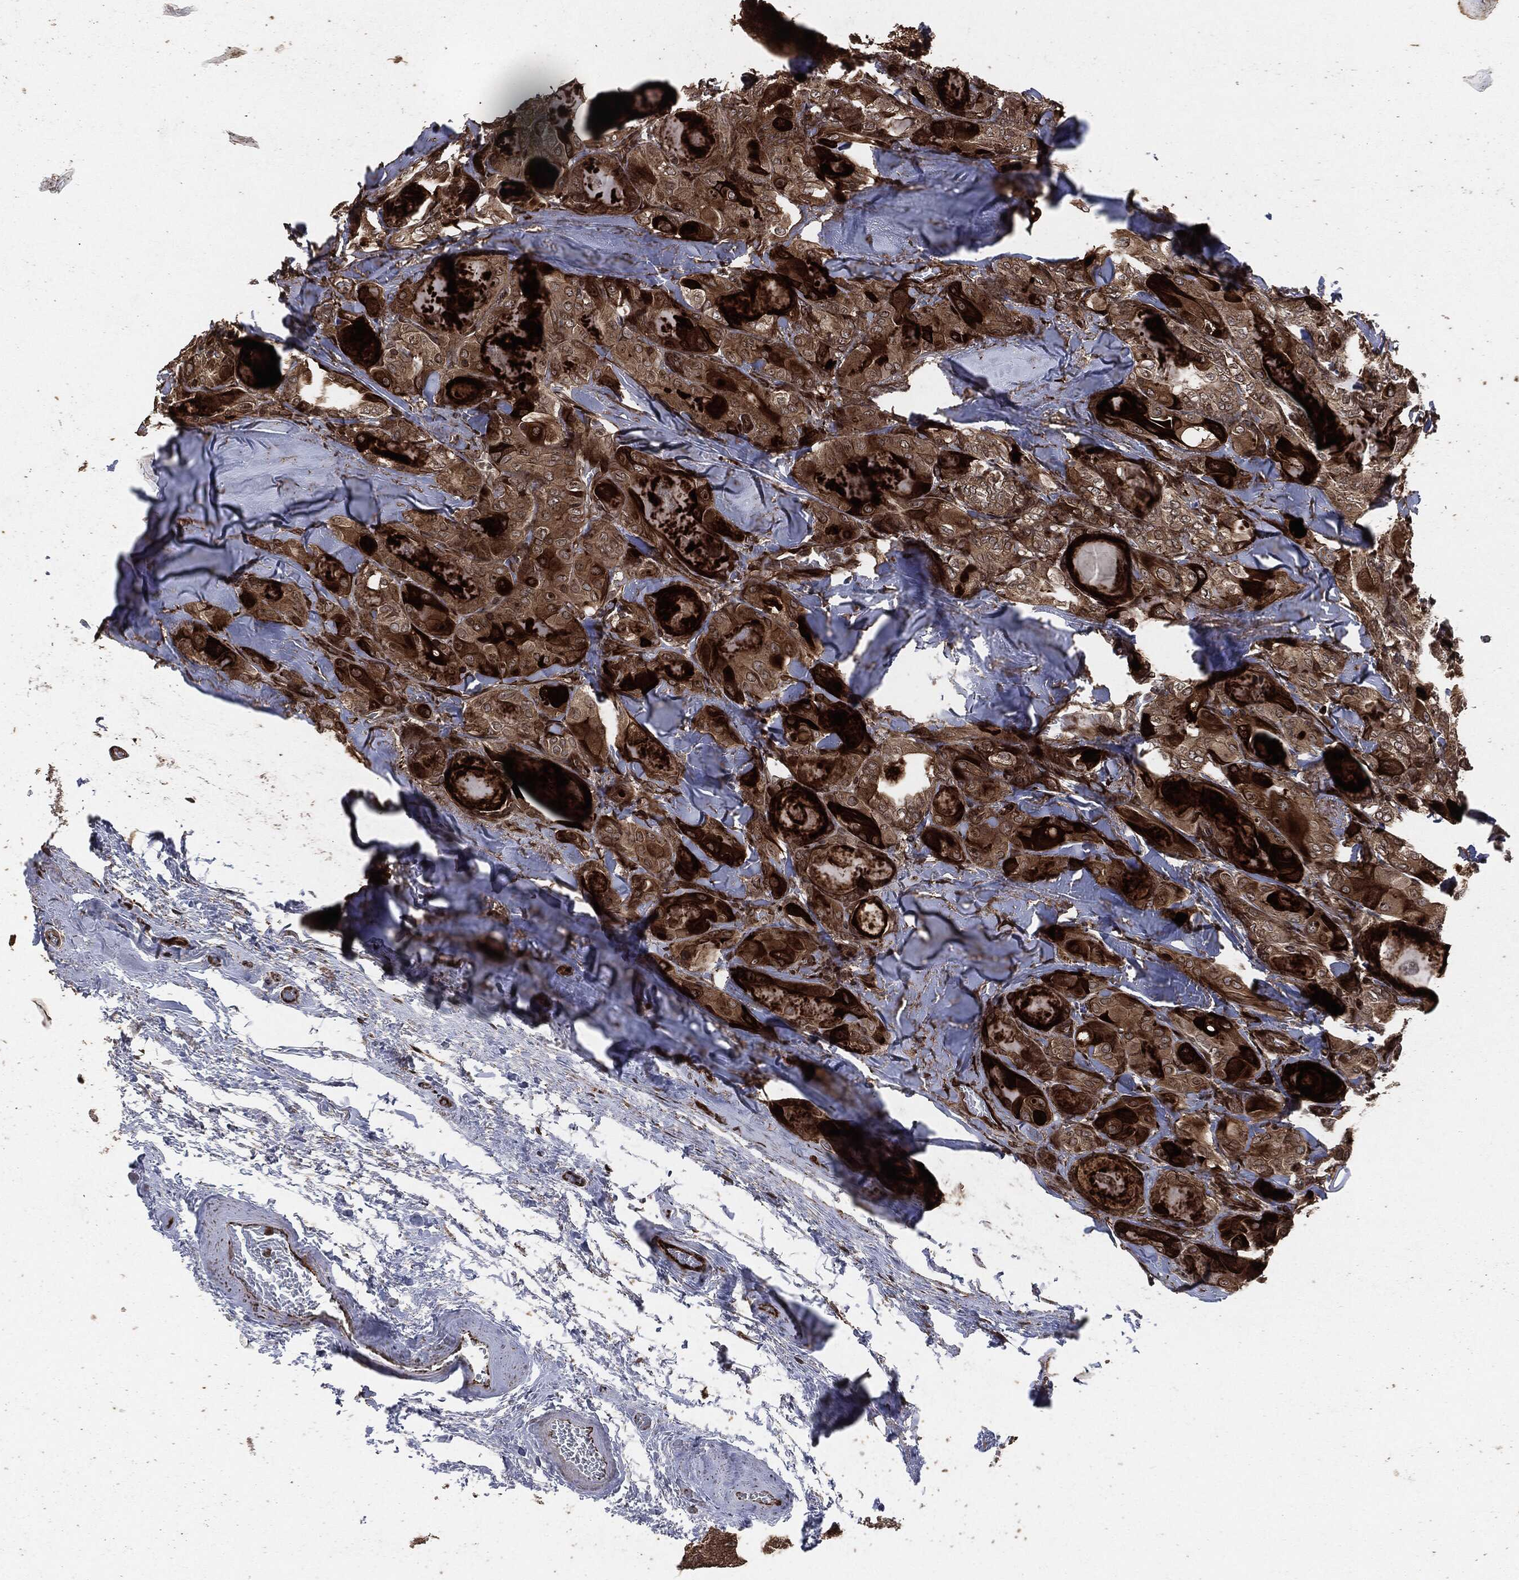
{"staining": {"intensity": "strong", "quantity": ">75%", "location": "cytoplasmic/membranous"}, "tissue": "thyroid cancer", "cell_type": "Tumor cells", "image_type": "cancer", "snomed": [{"axis": "morphology", "description": "Normal tissue, NOS"}, {"axis": "morphology", "description": "Papillary adenocarcinoma, NOS"}, {"axis": "topography", "description": "Thyroid gland"}], "caption": "Immunohistochemistry staining of thyroid papillary adenocarcinoma, which demonstrates high levels of strong cytoplasmic/membranous staining in approximately >75% of tumor cells indicating strong cytoplasmic/membranous protein positivity. The staining was performed using DAB (3,3'-diaminobenzidine) (brown) for protein detection and nuclei were counterstained in hematoxylin (blue).", "gene": "IFIT1", "patient": {"sex": "female", "age": 66}}